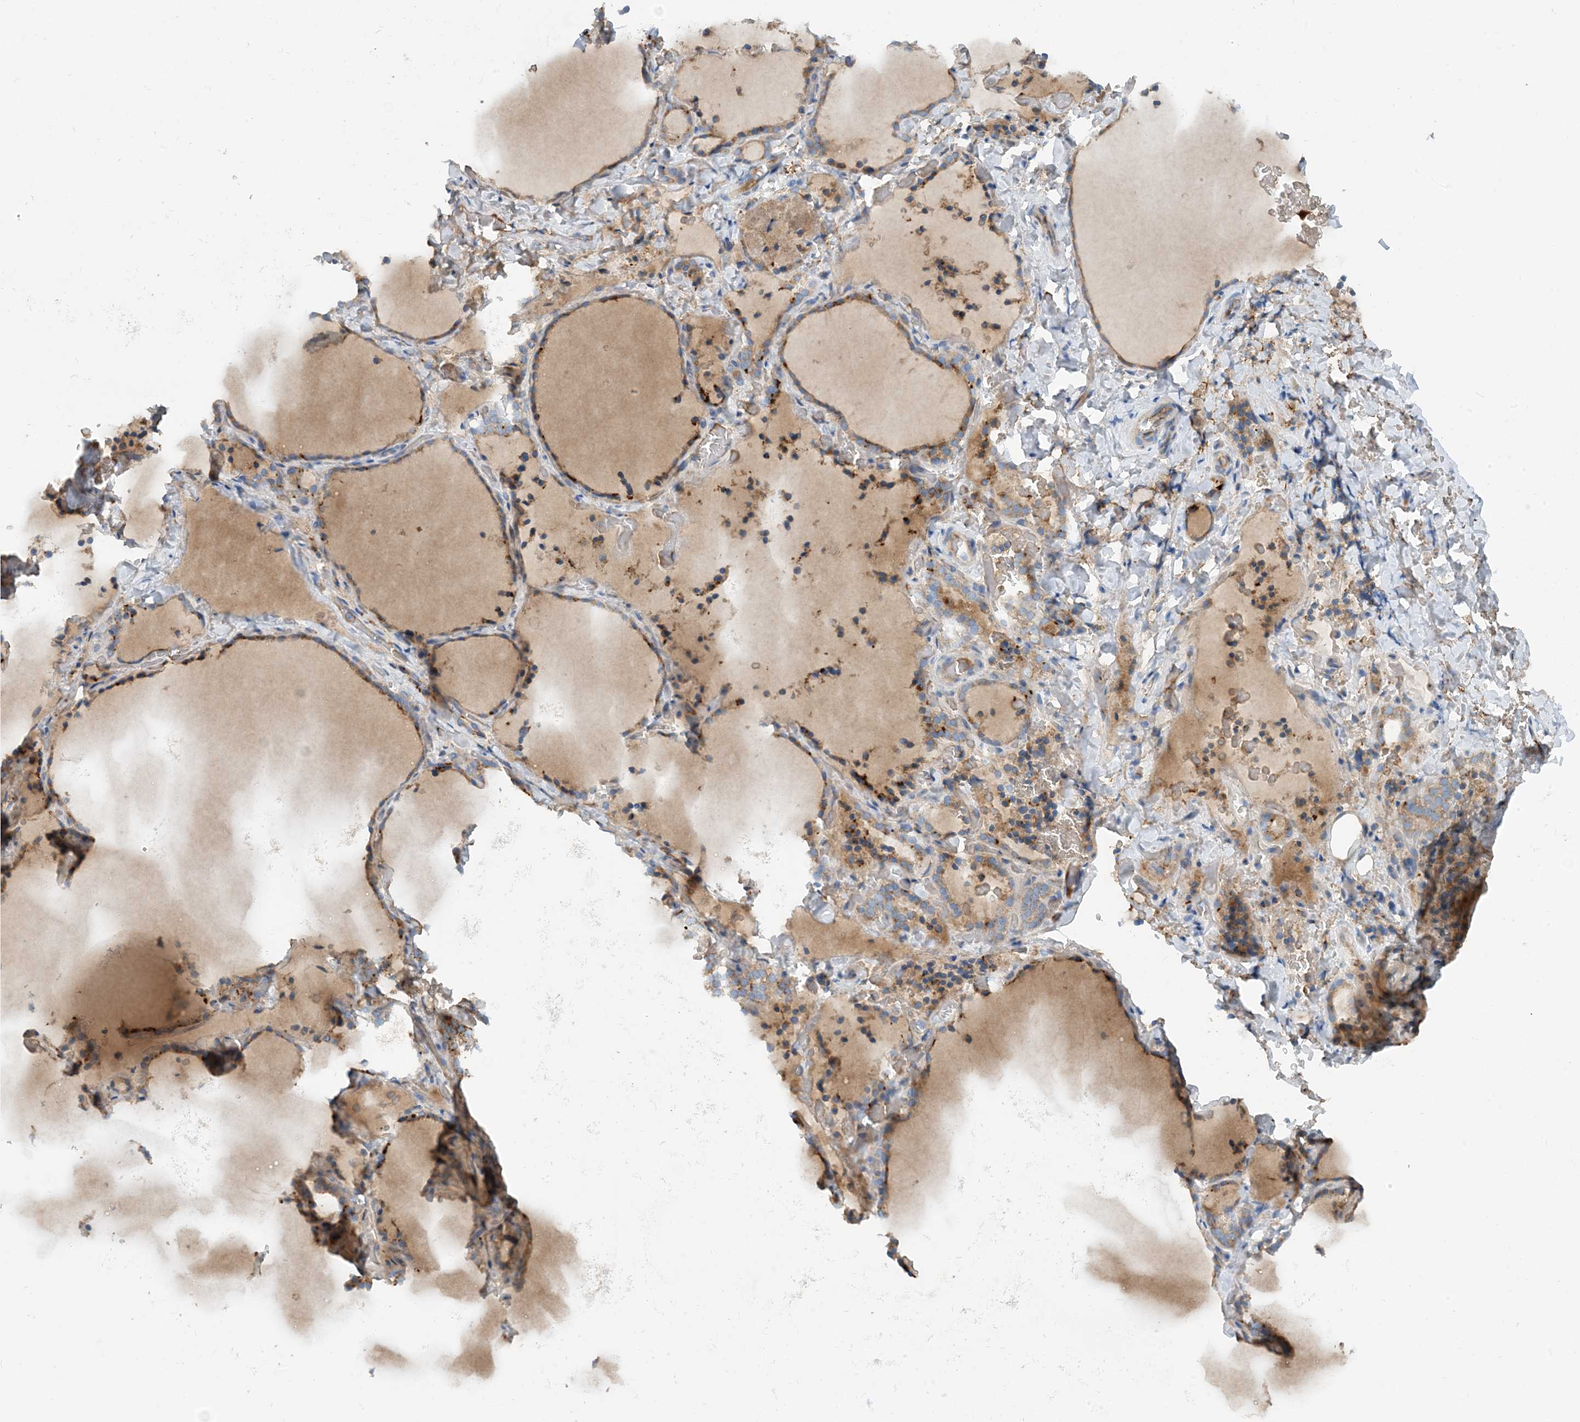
{"staining": {"intensity": "moderate", "quantity": ">75%", "location": "cytoplasmic/membranous"}, "tissue": "thyroid gland", "cell_type": "Glandular cells", "image_type": "normal", "snomed": [{"axis": "morphology", "description": "Normal tissue, NOS"}, {"axis": "topography", "description": "Thyroid gland"}], "caption": "A high-resolution photomicrograph shows immunohistochemistry (IHC) staining of benign thyroid gland, which exhibits moderate cytoplasmic/membranous staining in about >75% of glandular cells.", "gene": "PHOSPHO2", "patient": {"sex": "female", "age": 22}}